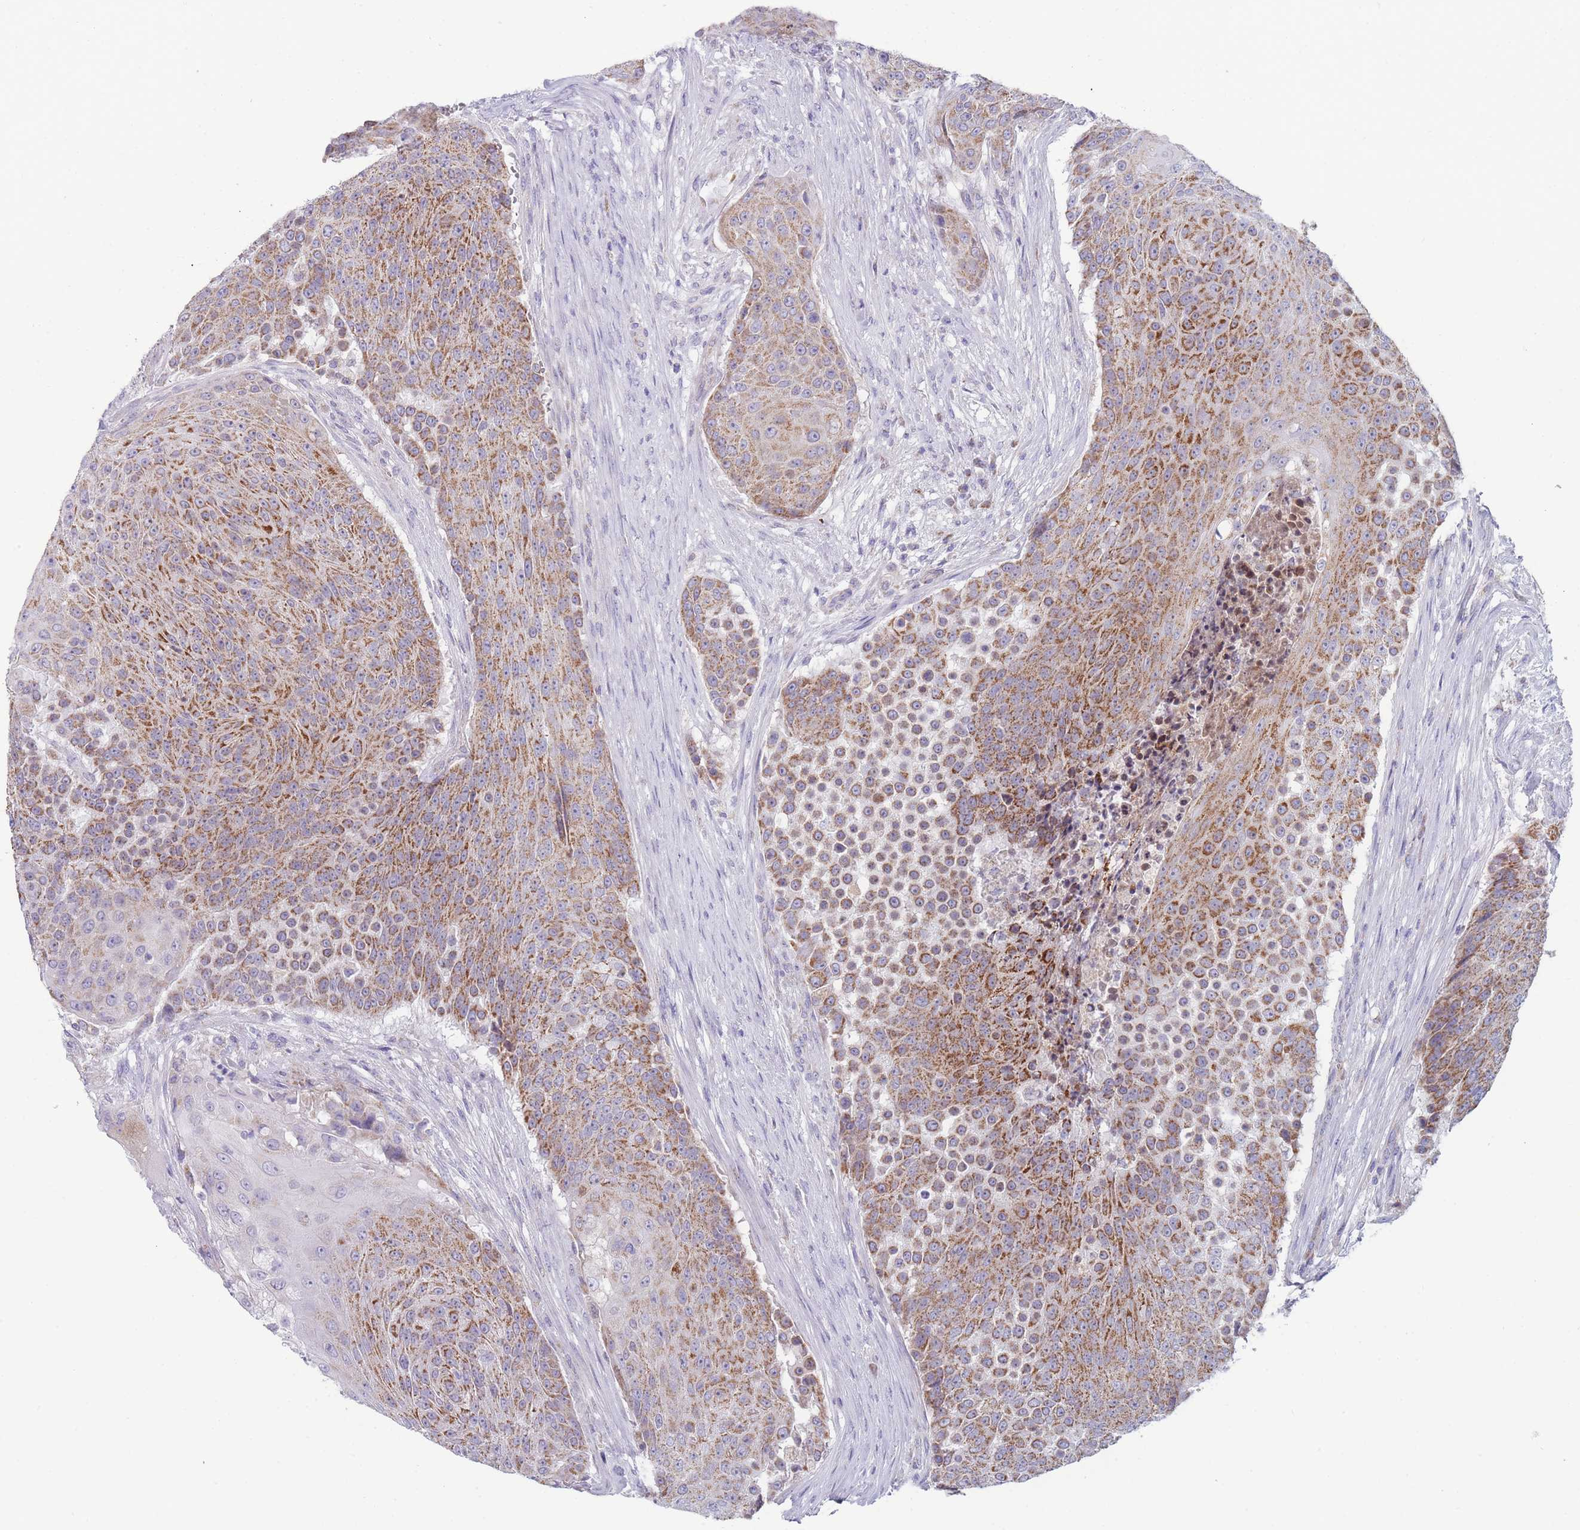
{"staining": {"intensity": "strong", "quantity": ">75%", "location": "cytoplasmic/membranous"}, "tissue": "urothelial cancer", "cell_type": "Tumor cells", "image_type": "cancer", "snomed": [{"axis": "morphology", "description": "Urothelial carcinoma, High grade"}, {"axis": "topography", "description": "Urinary bladder"}], "caption": "A brown stain highlights strong cytoplasmic/membranous expression of a protein in human urothelial cancer tumor cells.", "gene": "MRPS14", "patient": {"sex": "female", "age": 63}}